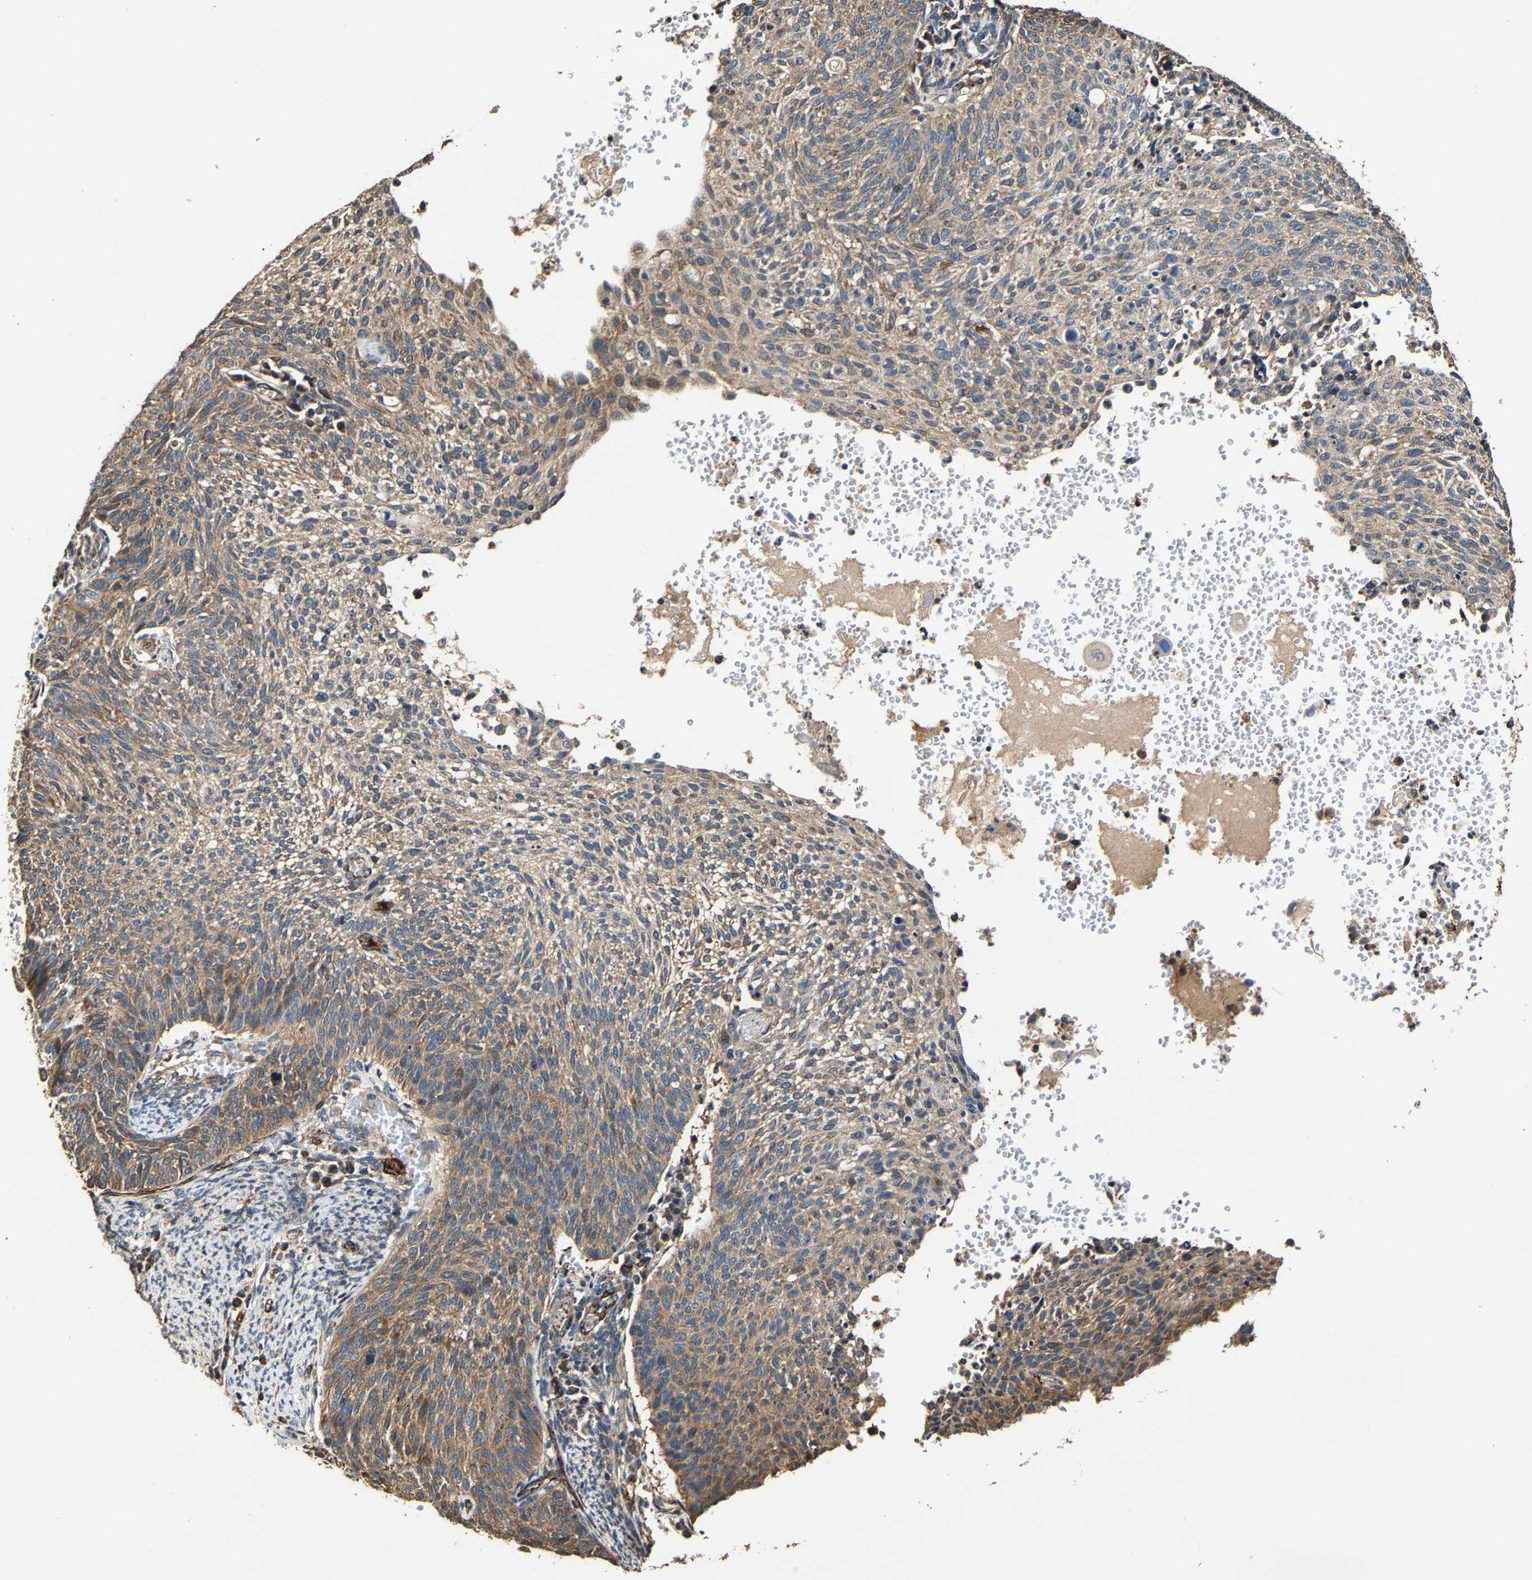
{"staining": {"intensity": "moderate", "quantity": ">75%", "location": "cytoplasmic/membranous"}, "tissue": "cervical cancer", "cell_type": "Tumor cells", "image_type": "cancer", "snomed": [{"axis": "morphology", "description": "Squamous cell carcinoma, NOS"}, {"axis": "topography", "description": "Cervix"}], "caption": "Cervical cancer (squamous cell carcinoma) stained with a brown dye displays moderate cytoplasmic/membranous positive positivity in approximately >75% of tumor cells.", "gene": "GFRA3", "patient": {"sex": "female", "age": 70}}